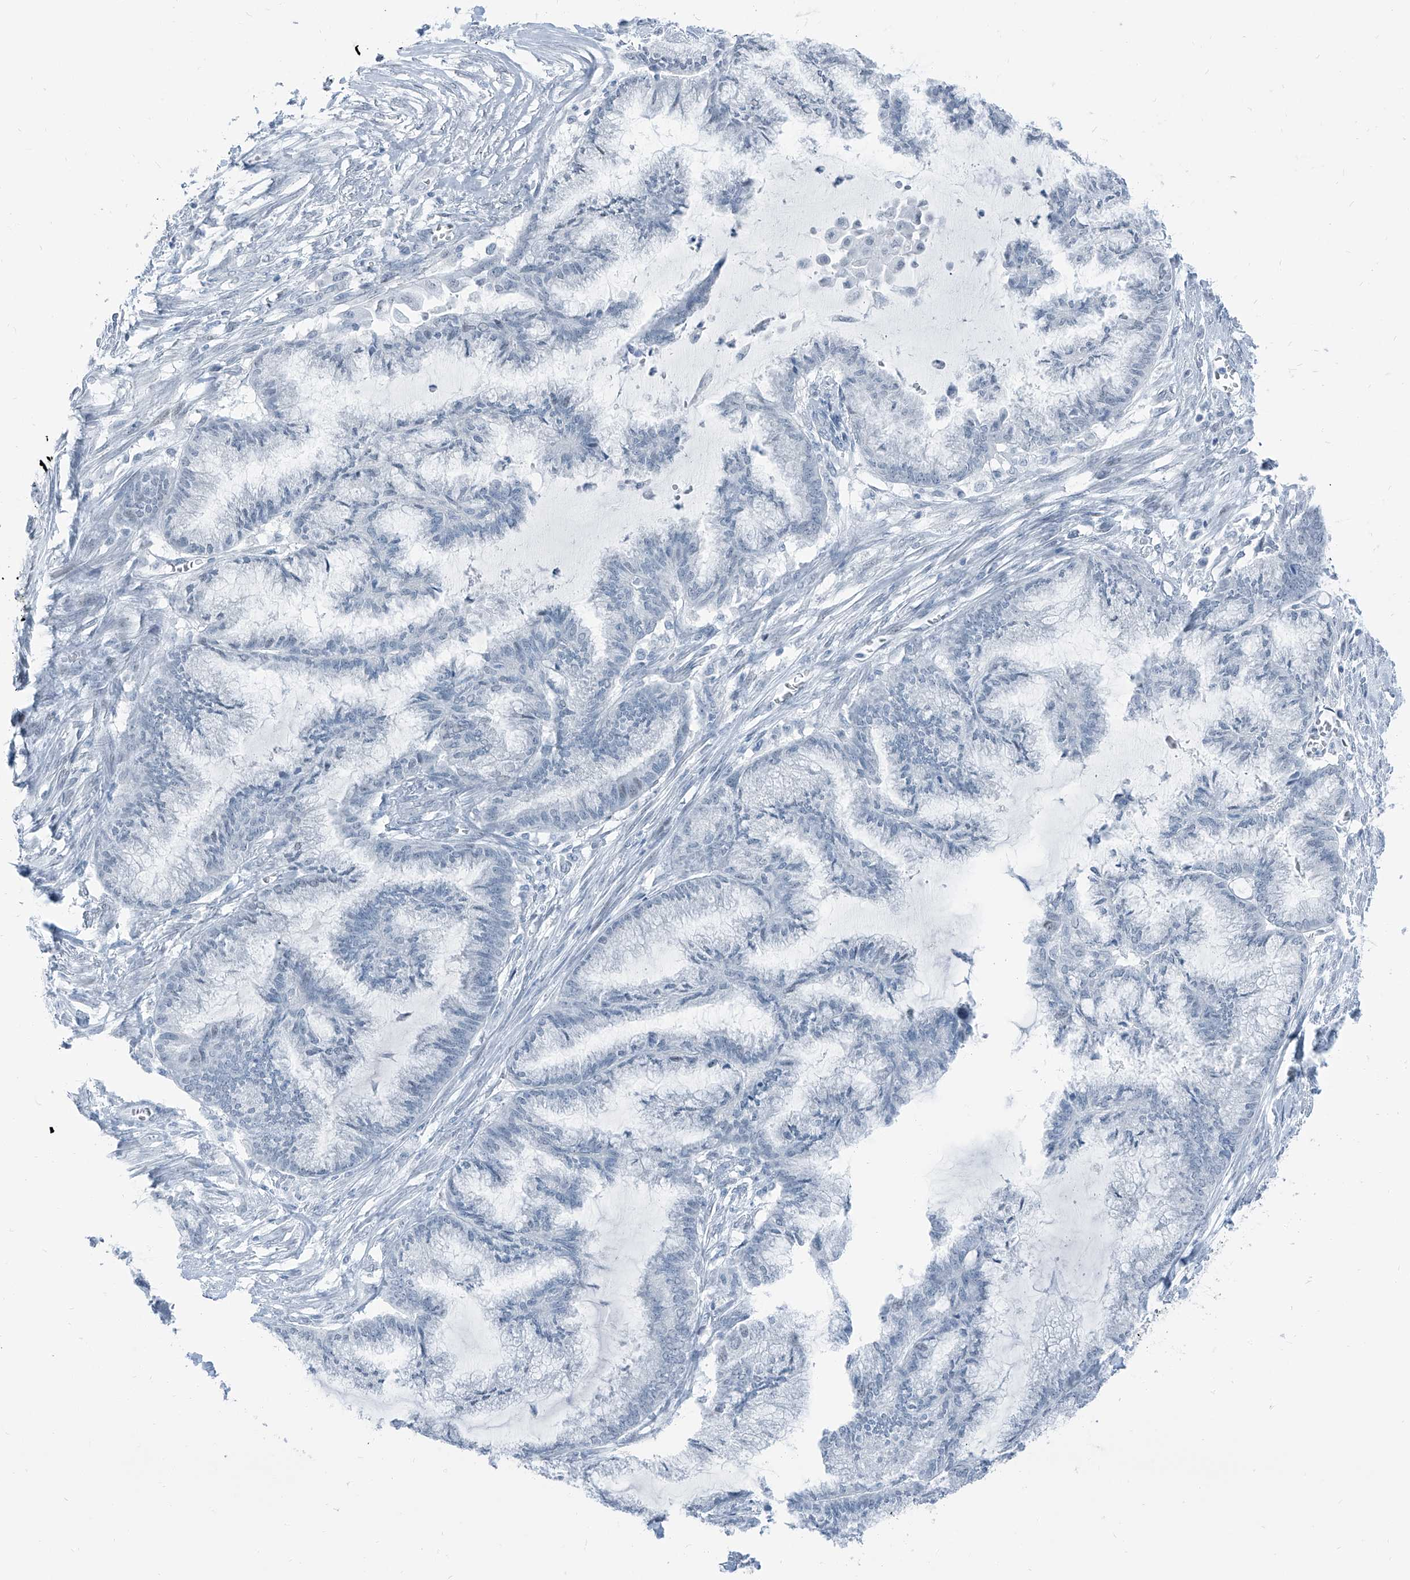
{"staining": {"intensity": "negative", "quantity": "none", "location": "none"}, "tissue": "endometrial cancer", "cell_type": "Tumor cells", "image_type": "cancer", "snomed": [{"axis": "morphology", "description": "Adenocarcinoma, NOS"}, {"axis": "topography", "description": "Endometrium"}], "caption": "IHC of human endometrial cancer shows no expression in tumor cells.", "gene": "RGN", "patient": {"sex": "female", "age": 86}}